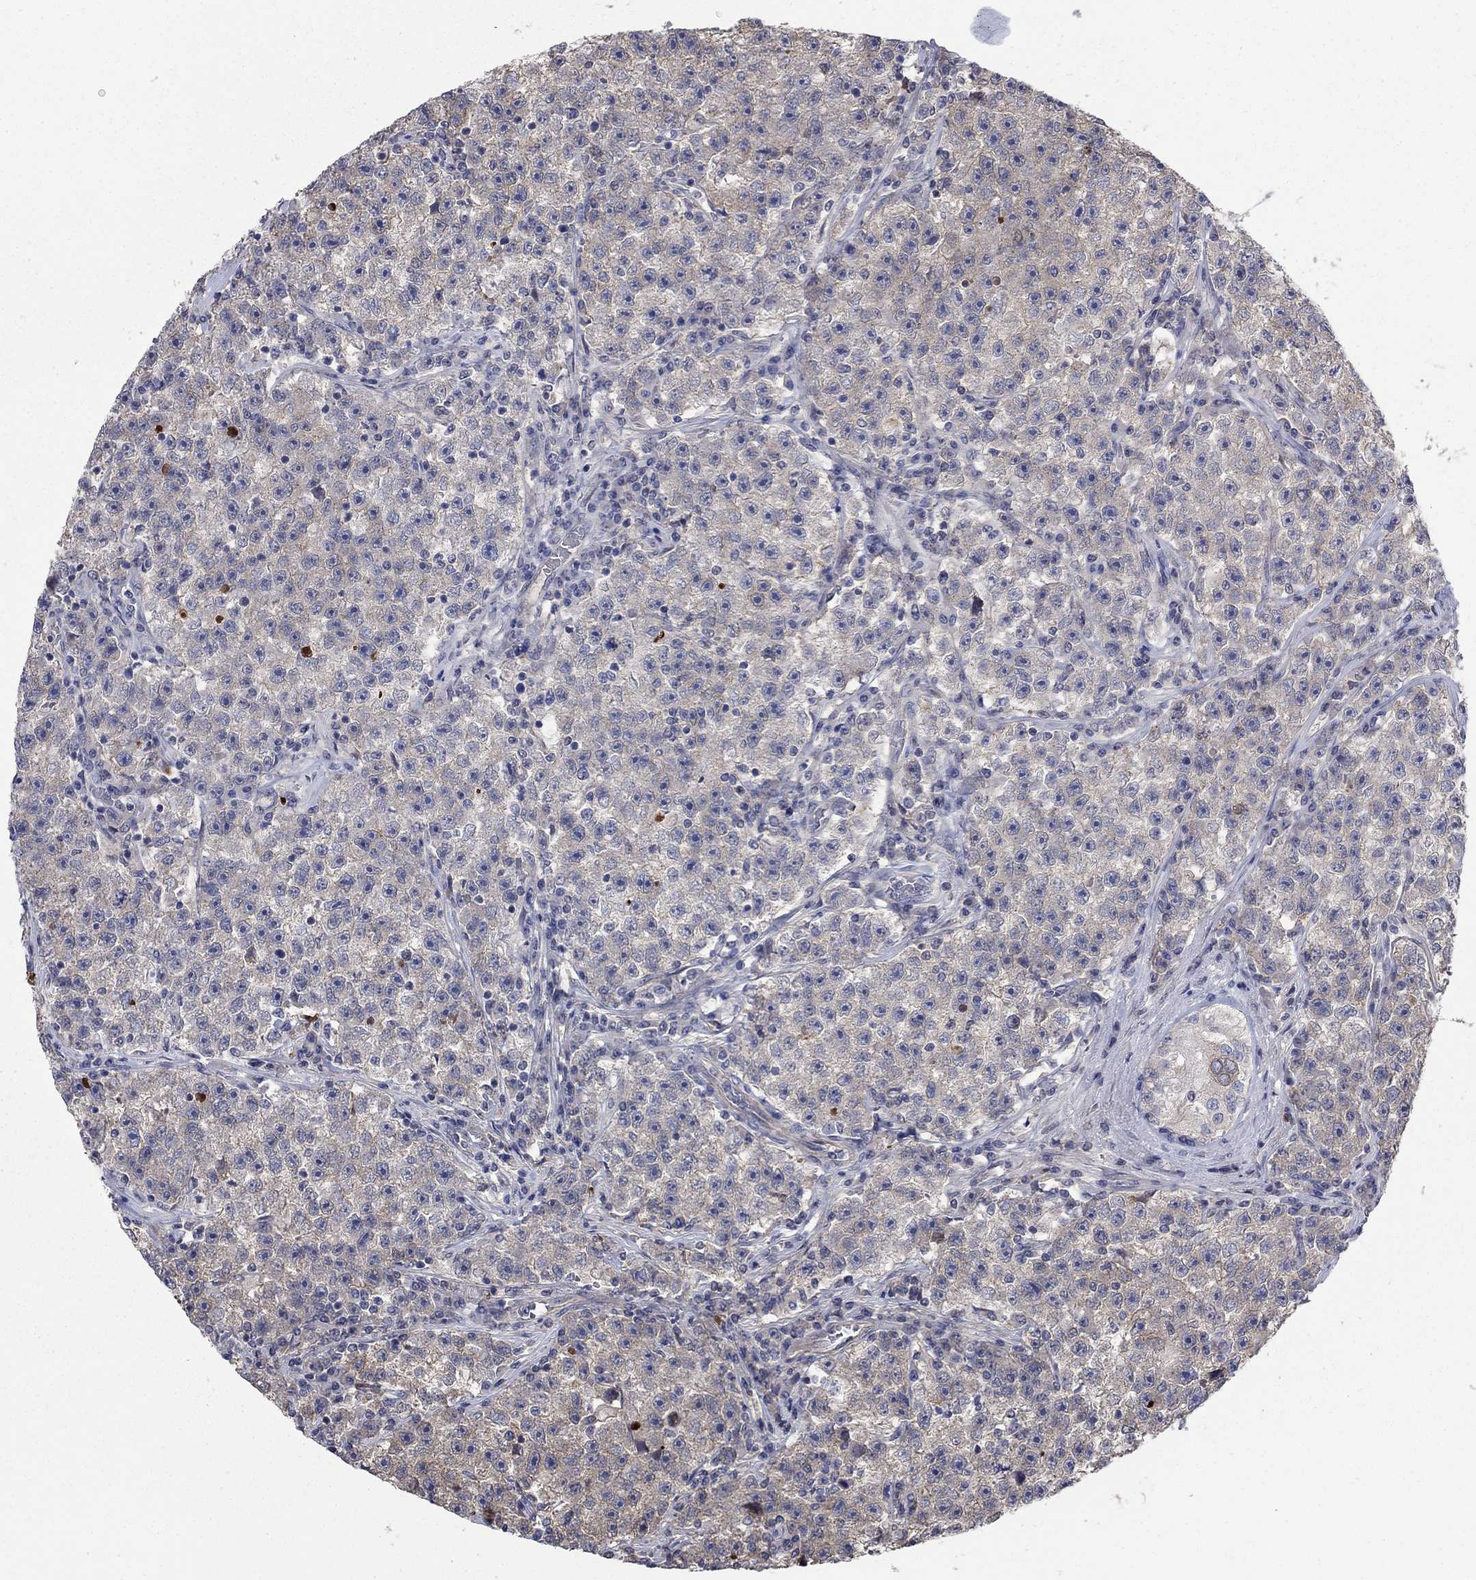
{"staining": {"intensity": "weak", "quantity": "<25%", "location": "cytoplasmic/membranous"}, "tissue": "testis cancer", "cell_type": "Tumor cells", "image_type": "cancer", "snomed": [{"axis": "morphology", "description": "Seminoma, NOS"}, {"axis": "topography", "description": "Testis"}], "caption": "DAB (3,3'-diaminobenzidine) immunohistochemical staining of human testis seminoma displays no significant positivity in tumor cells.", "gene": "PDZD2", "patient": {"sex": "male", "age": 22}}